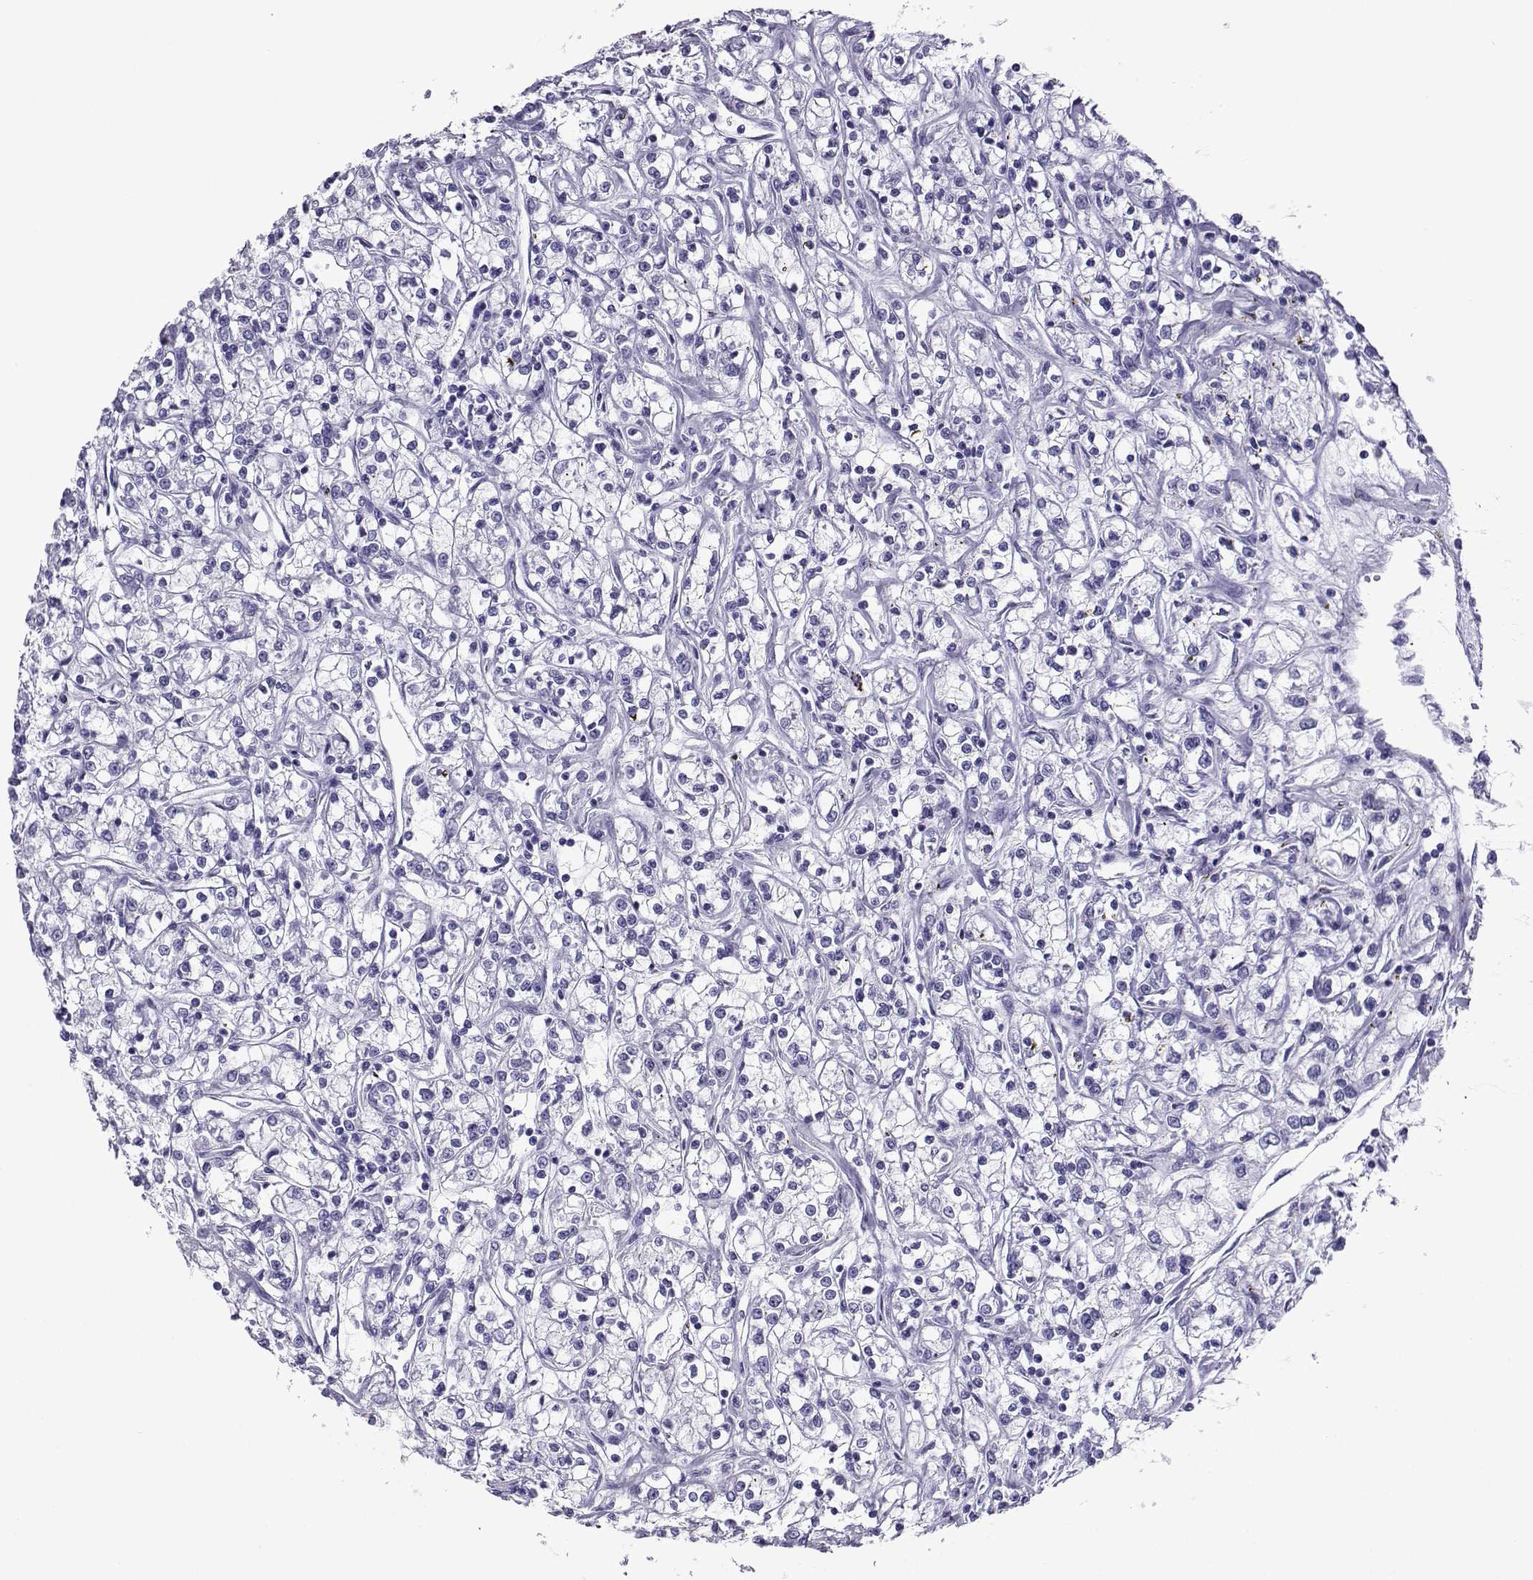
{"staining": {"intensity": "negative", "quantity": "none", "location": "none"}, "tissue": "renal cancer", "cell_type": "Tumor cells", "image_type": "cancer", "snomed": [{"axis": "morphology", "description": "Adenocarcinoma, NOS"}, {"axis": "topography", "description": "Kidney"}], "caption": "This is a histopathology image of IHC staining of renal adenocarcinoma, which shows no expression in tumor cells.", "gene": "CD109", "patient": {"sex": "female", "age": 59}}